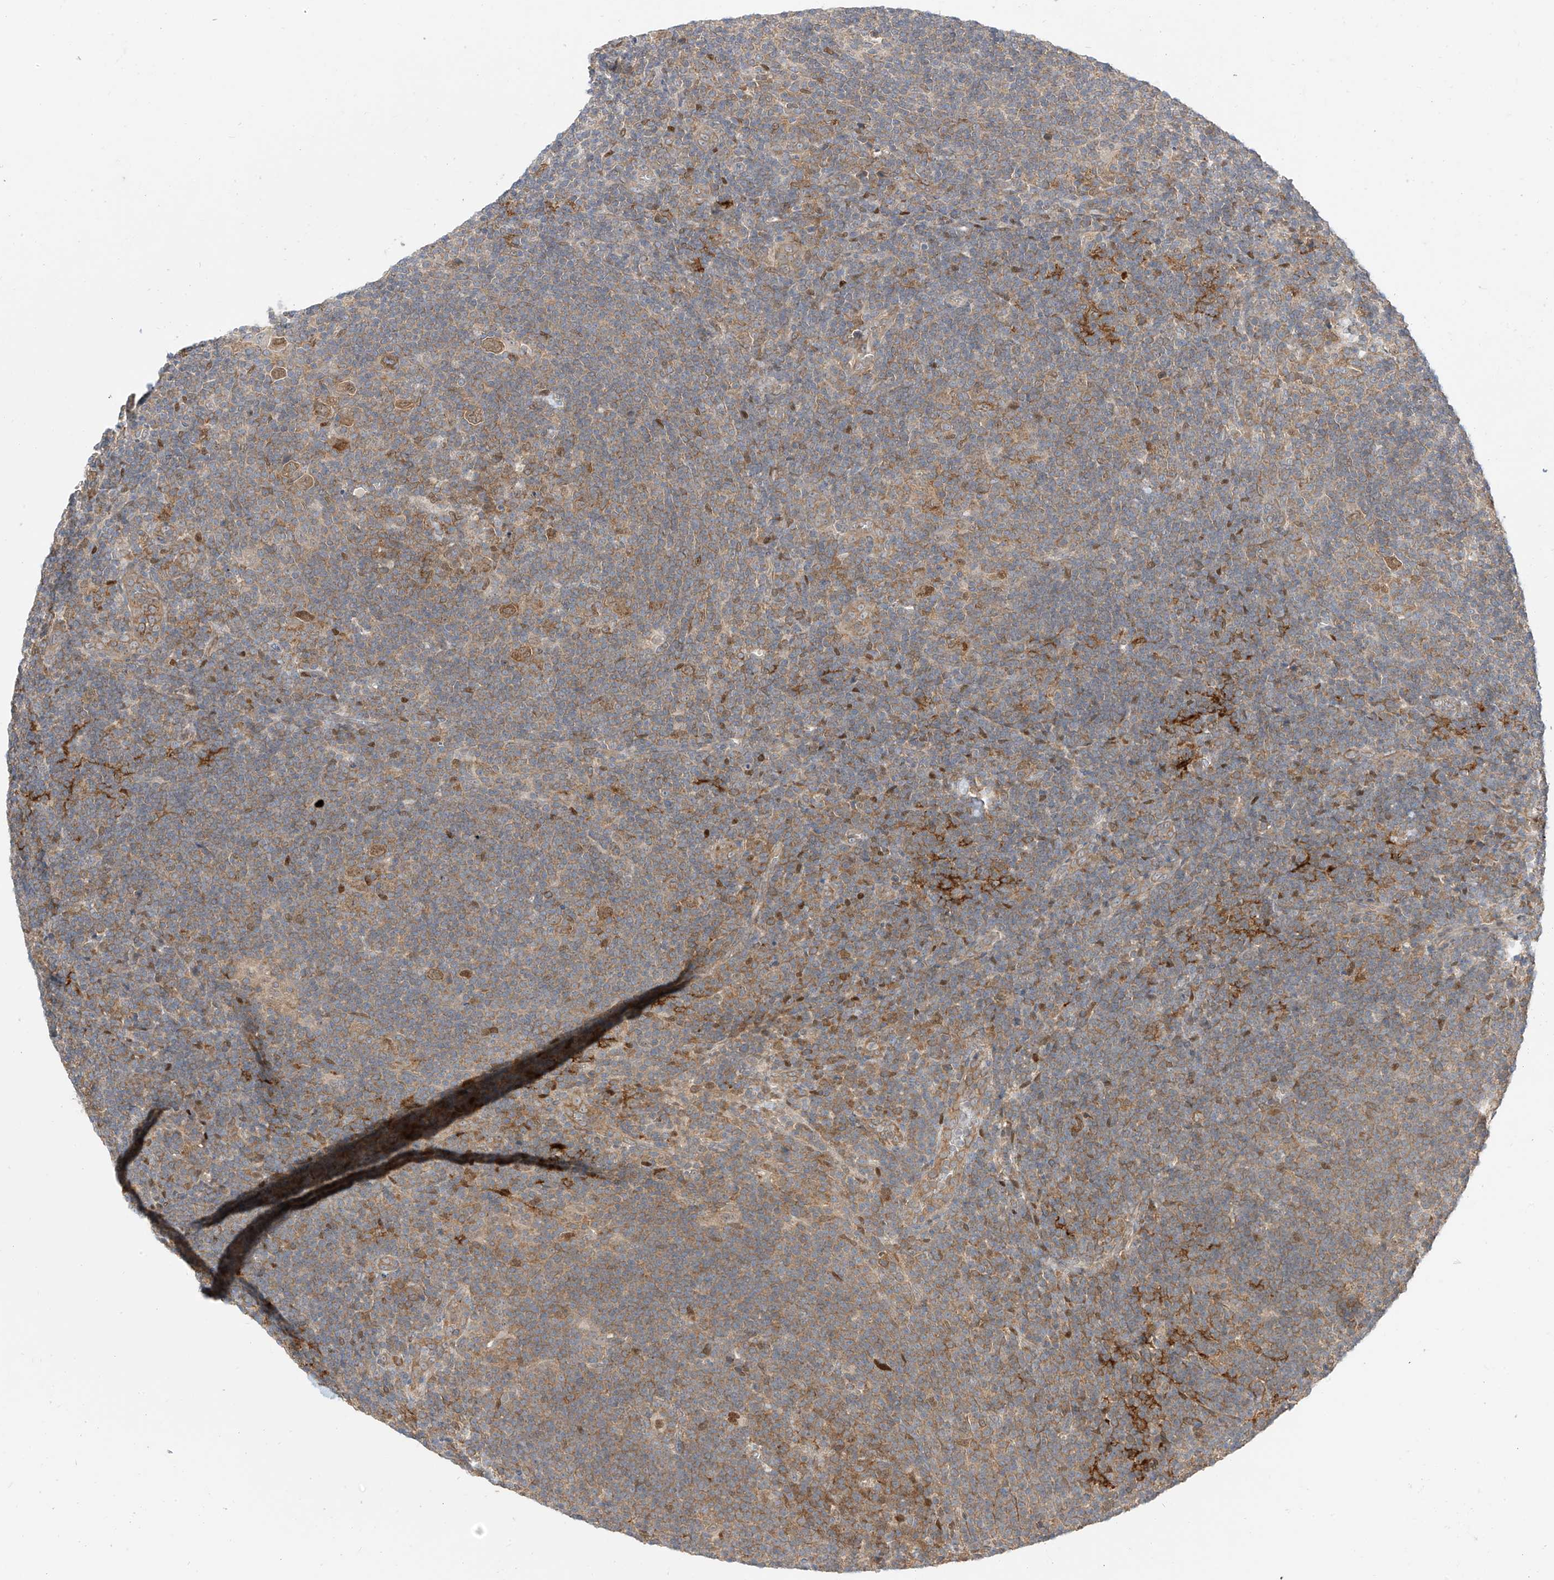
{"staining": {"intensity": "moderate", "quantity": ">75%", "location": "cytoplasmic/membranous,nuclear"}, "tissue": "lymphoma", "cell_type": "Tumor cells", "image_type": "cancer", "snomed": [{"axis": "morphology", "description": "Hodgkin's disease, NOS"}, {"axis": "topography", "description": "Lymph node"}], "caption": "Tumor cells show medium levels of moderate cytoplasmic/membranous and nuclear expression in about >75% of cells in Hodgkin's disease. Nuclei are stained in blue.", "gene": "MRTFA", "patient": {"sex": "female", "age": 57}}